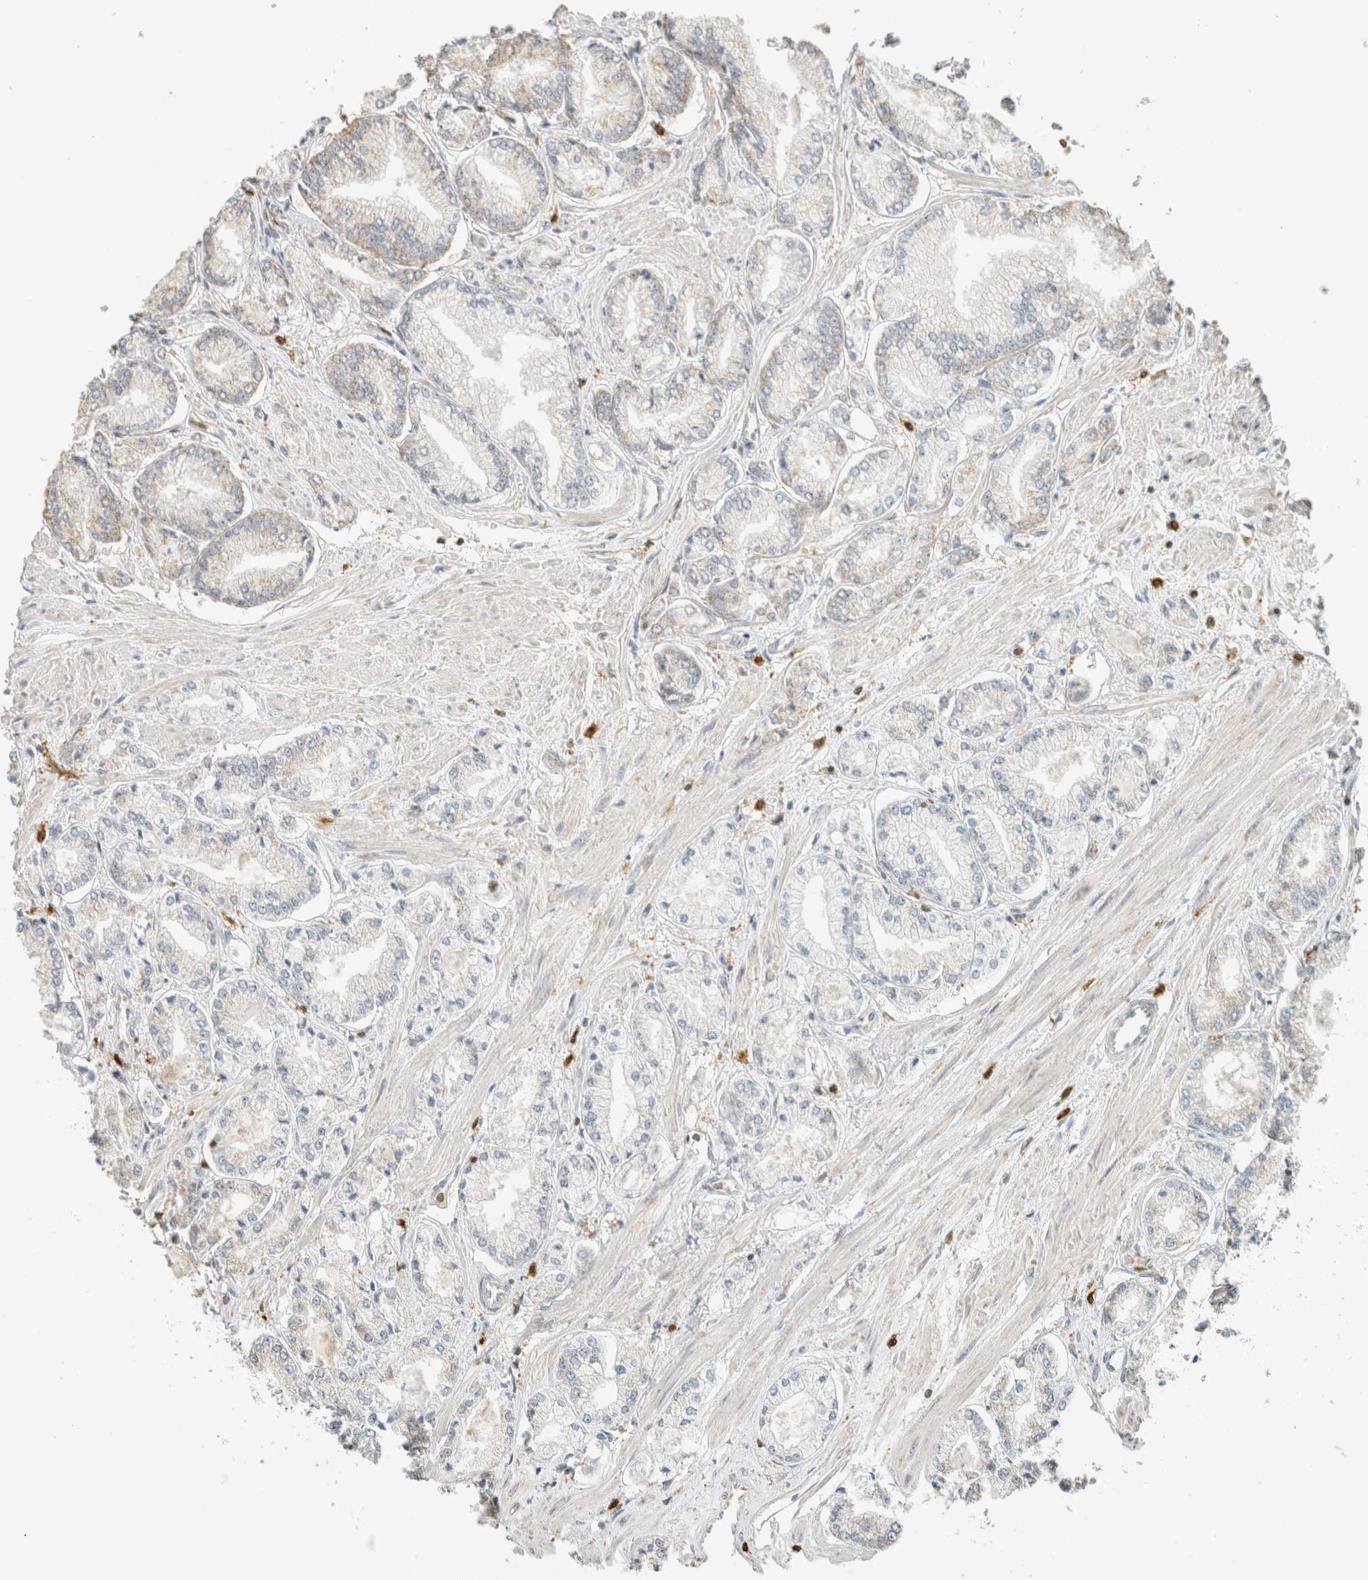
{"staining": {"intensity": "weak", "quantity": "<25%", "location": "cytoplasmic/membranous"}, "tissue": "prostate cancer", "cell_type": "Tumor cells", "image_type": "cancer", "snomed": [{"axis": "morphology", "description": "Adenocarcinoma, Low grade"}, {"axis": "topography", "description": "Prostate"}], "caption": "The photomicrograph demonstrates no staining of tumor cells in prostate cancer. (Brightfield microscopy of DAB immunohistochemistry at high magnification).", "gene": "CAPG", "patient": {"sex": "male", "age": 52}}